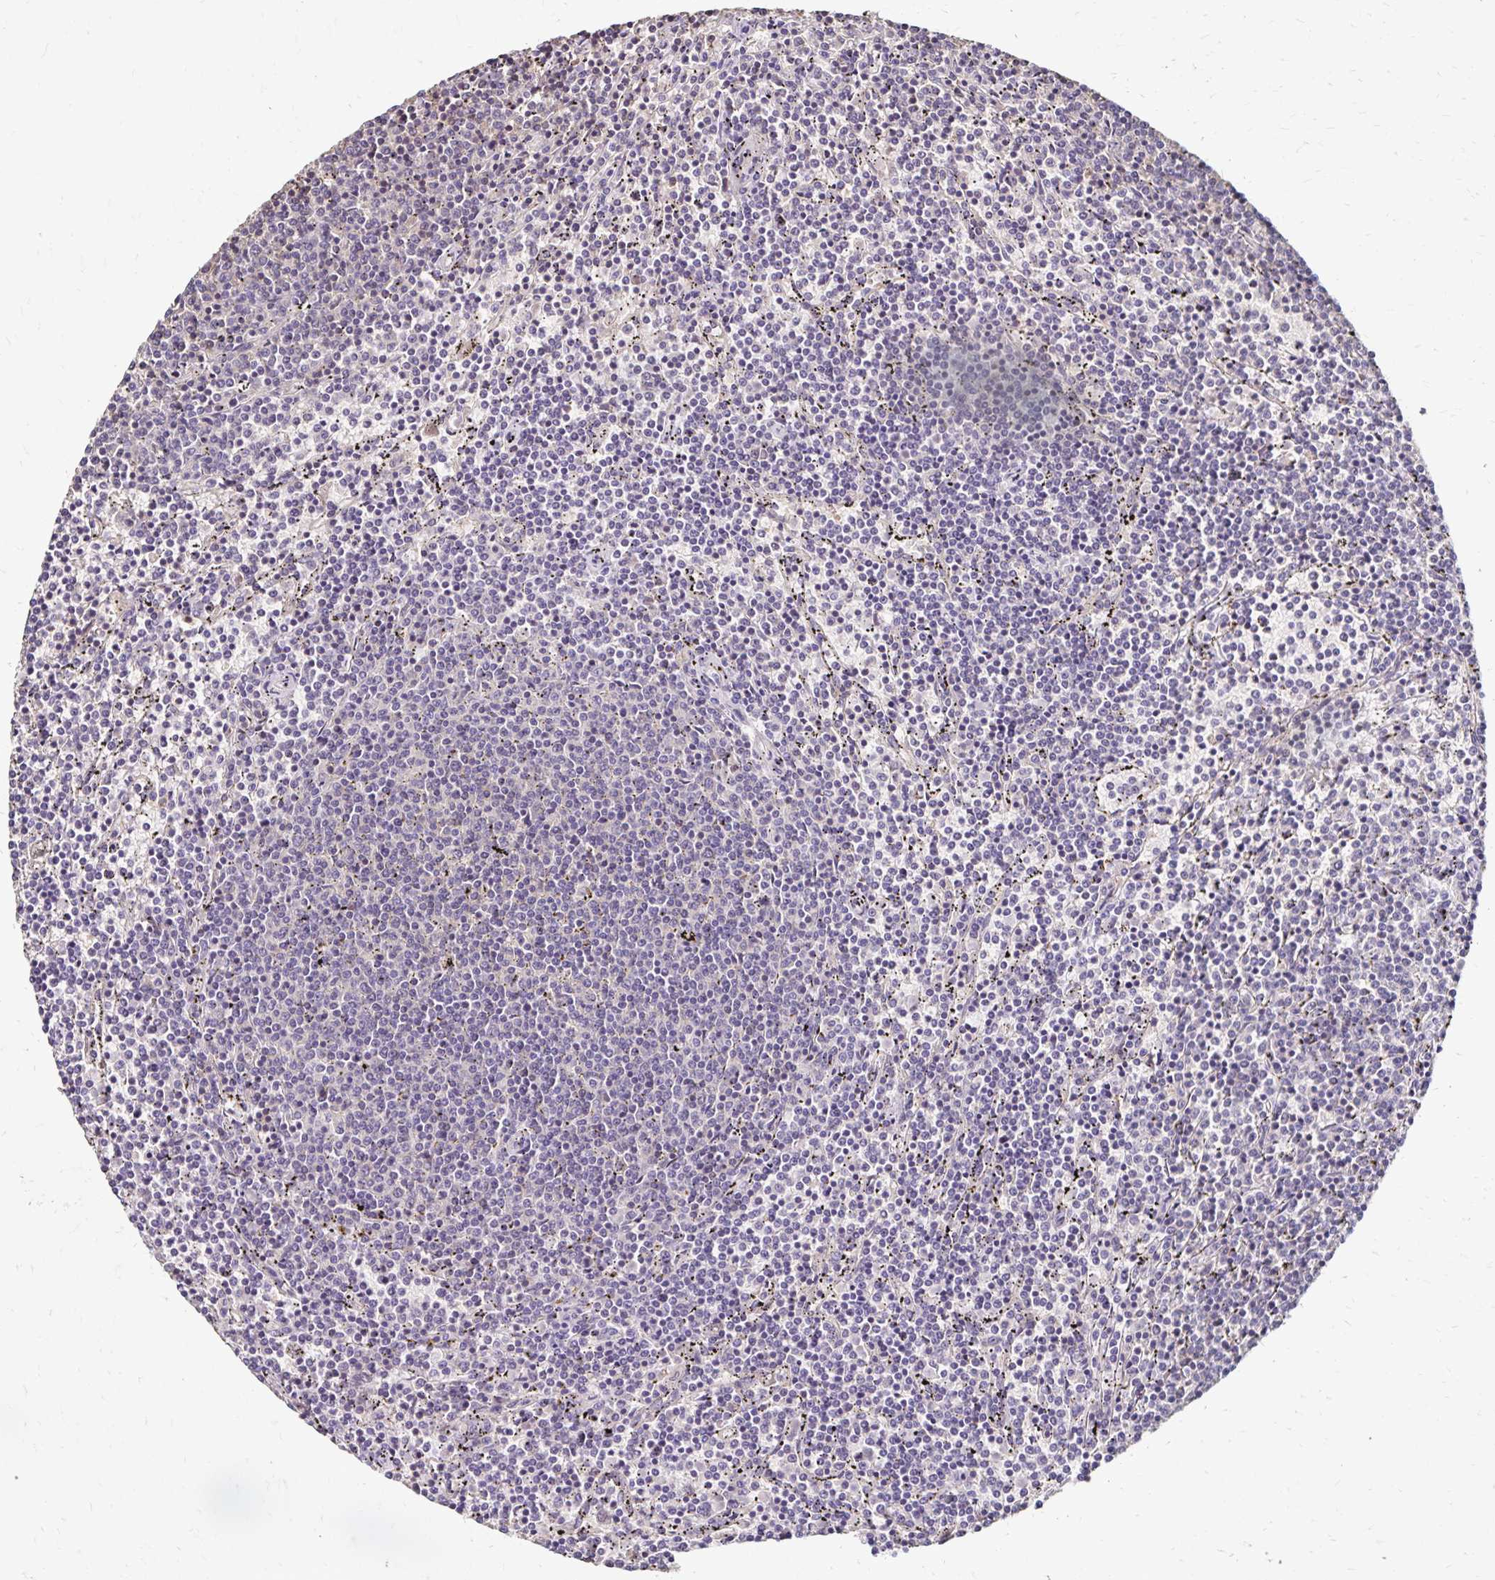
{"staining": {"intensity": "negative", "quantity": "none", "location": "none"}, "tissue": "lymphoma", "cell_type": "Tumor cells", "image_type": "cancer", "snomed": [{"axis": "morphology", "description": "Malignant lymphoma, non-Hodgkin's type, Low grade"}, {"axis": "topography", "description": "Spleen"}], "caption": "Lymphoma was stained to show a protein in brown. There is no significant positivity in tumor cells. (Stains: DAB (3,3'-diaminobenzidine) IHC with hematoxylin counter stain, Microscopy: brightfield microscopy at high magnification).", "gene": "EMC10", "patient": {"sex": "female", "age": 50}}